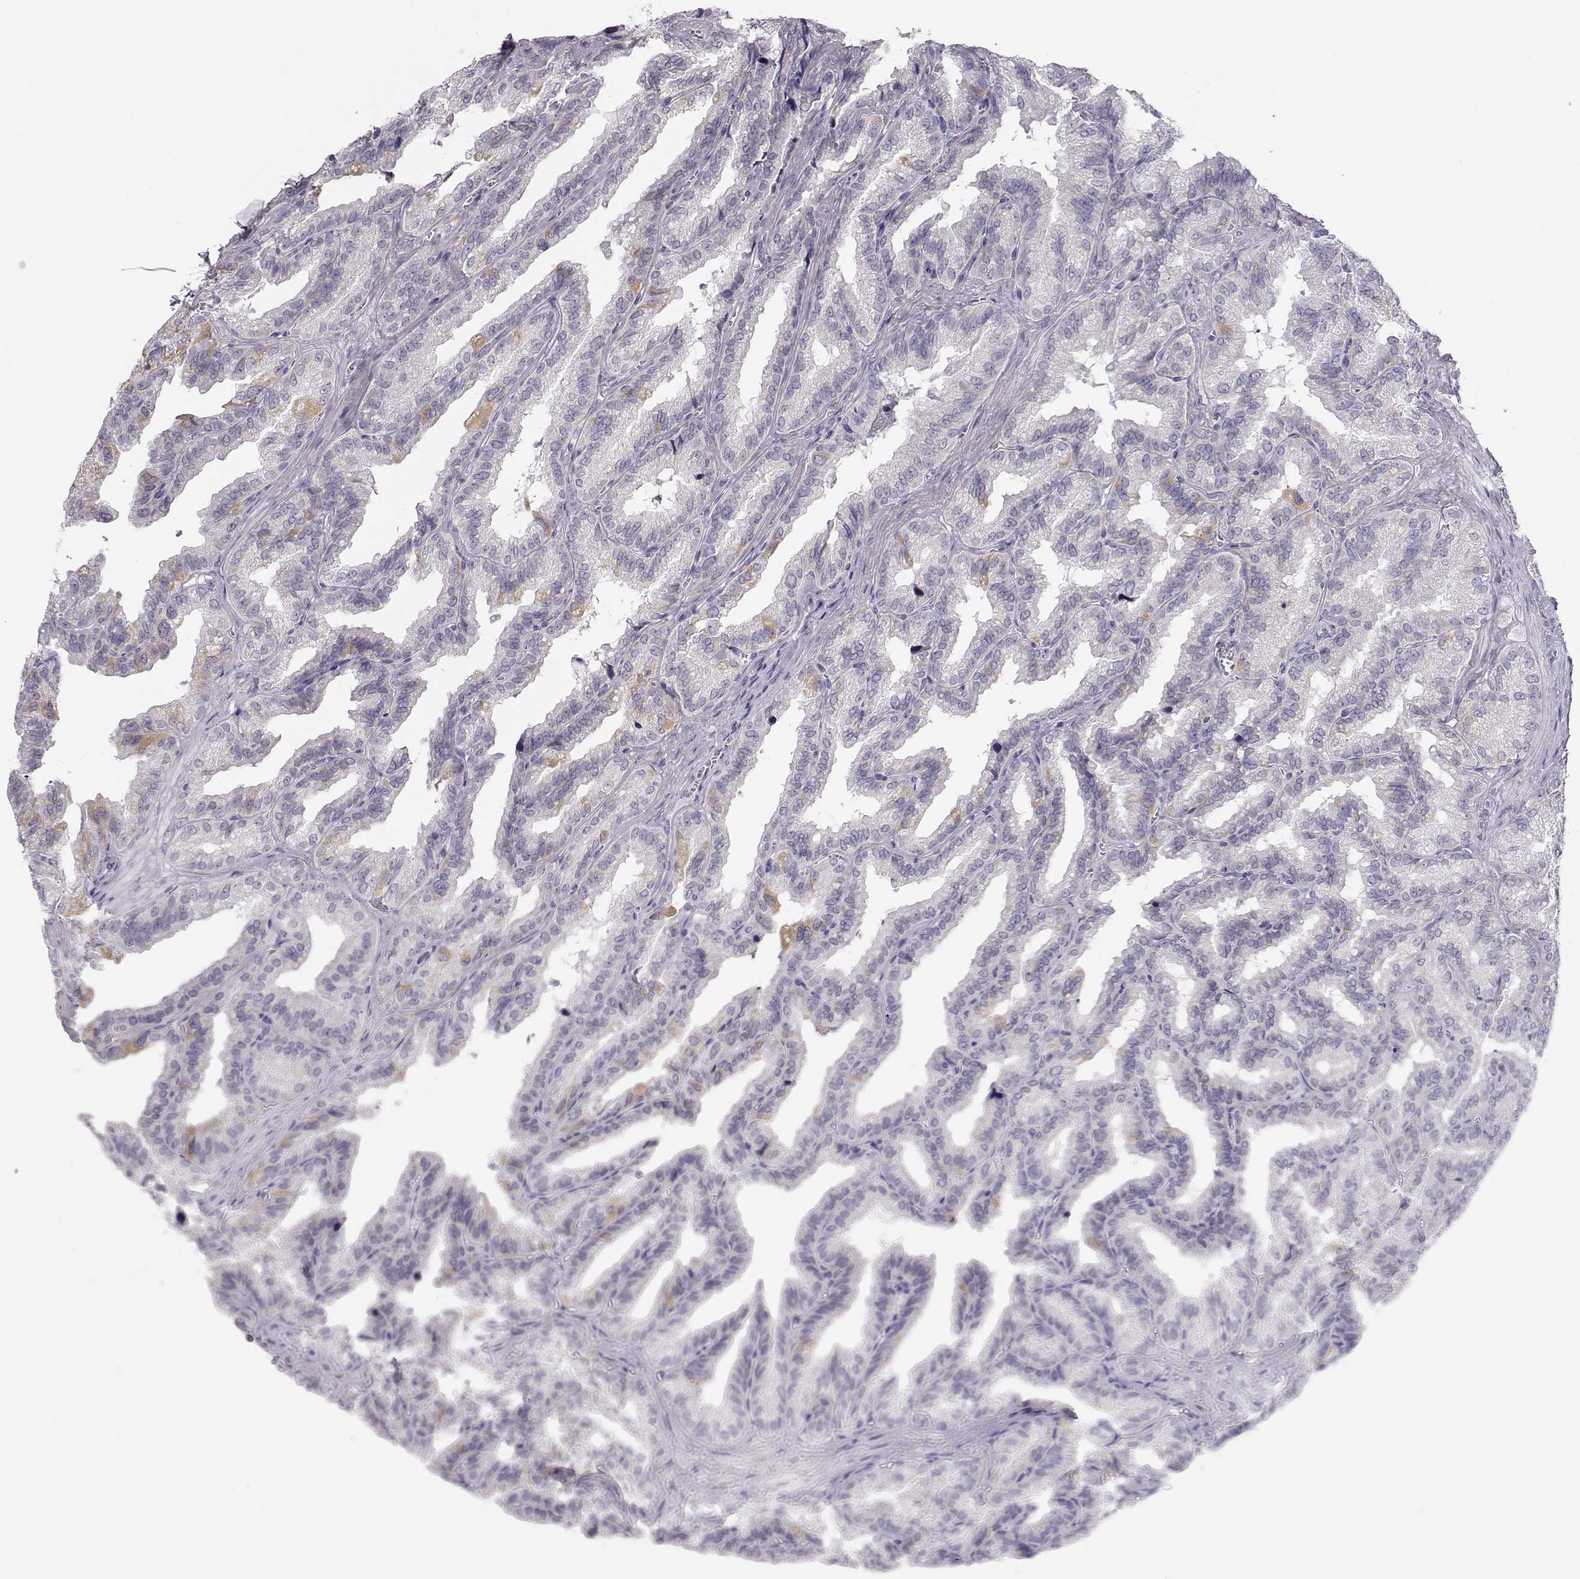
{"staining": {"intensity": "negative", "quantity": "none", "location": "none"}, "tissue": "seminal vesicle", "cell_type": "Glandular cells", "image_type": "normal", "snomed": [{"axis": "morphology", "description": "Normal tissue, NOS"}, {"axis": "topography", "description": "Seminal veicle"}], "caption": "The histopathology image shows no significant positivity in glandular cells of seminal vesicle. The staining is performed using DAB brown chromogen with nuclei counter-stained in using hematoxylin.", "gene": "FAM166A", "patient": {"sex": "male", "age": 37}}